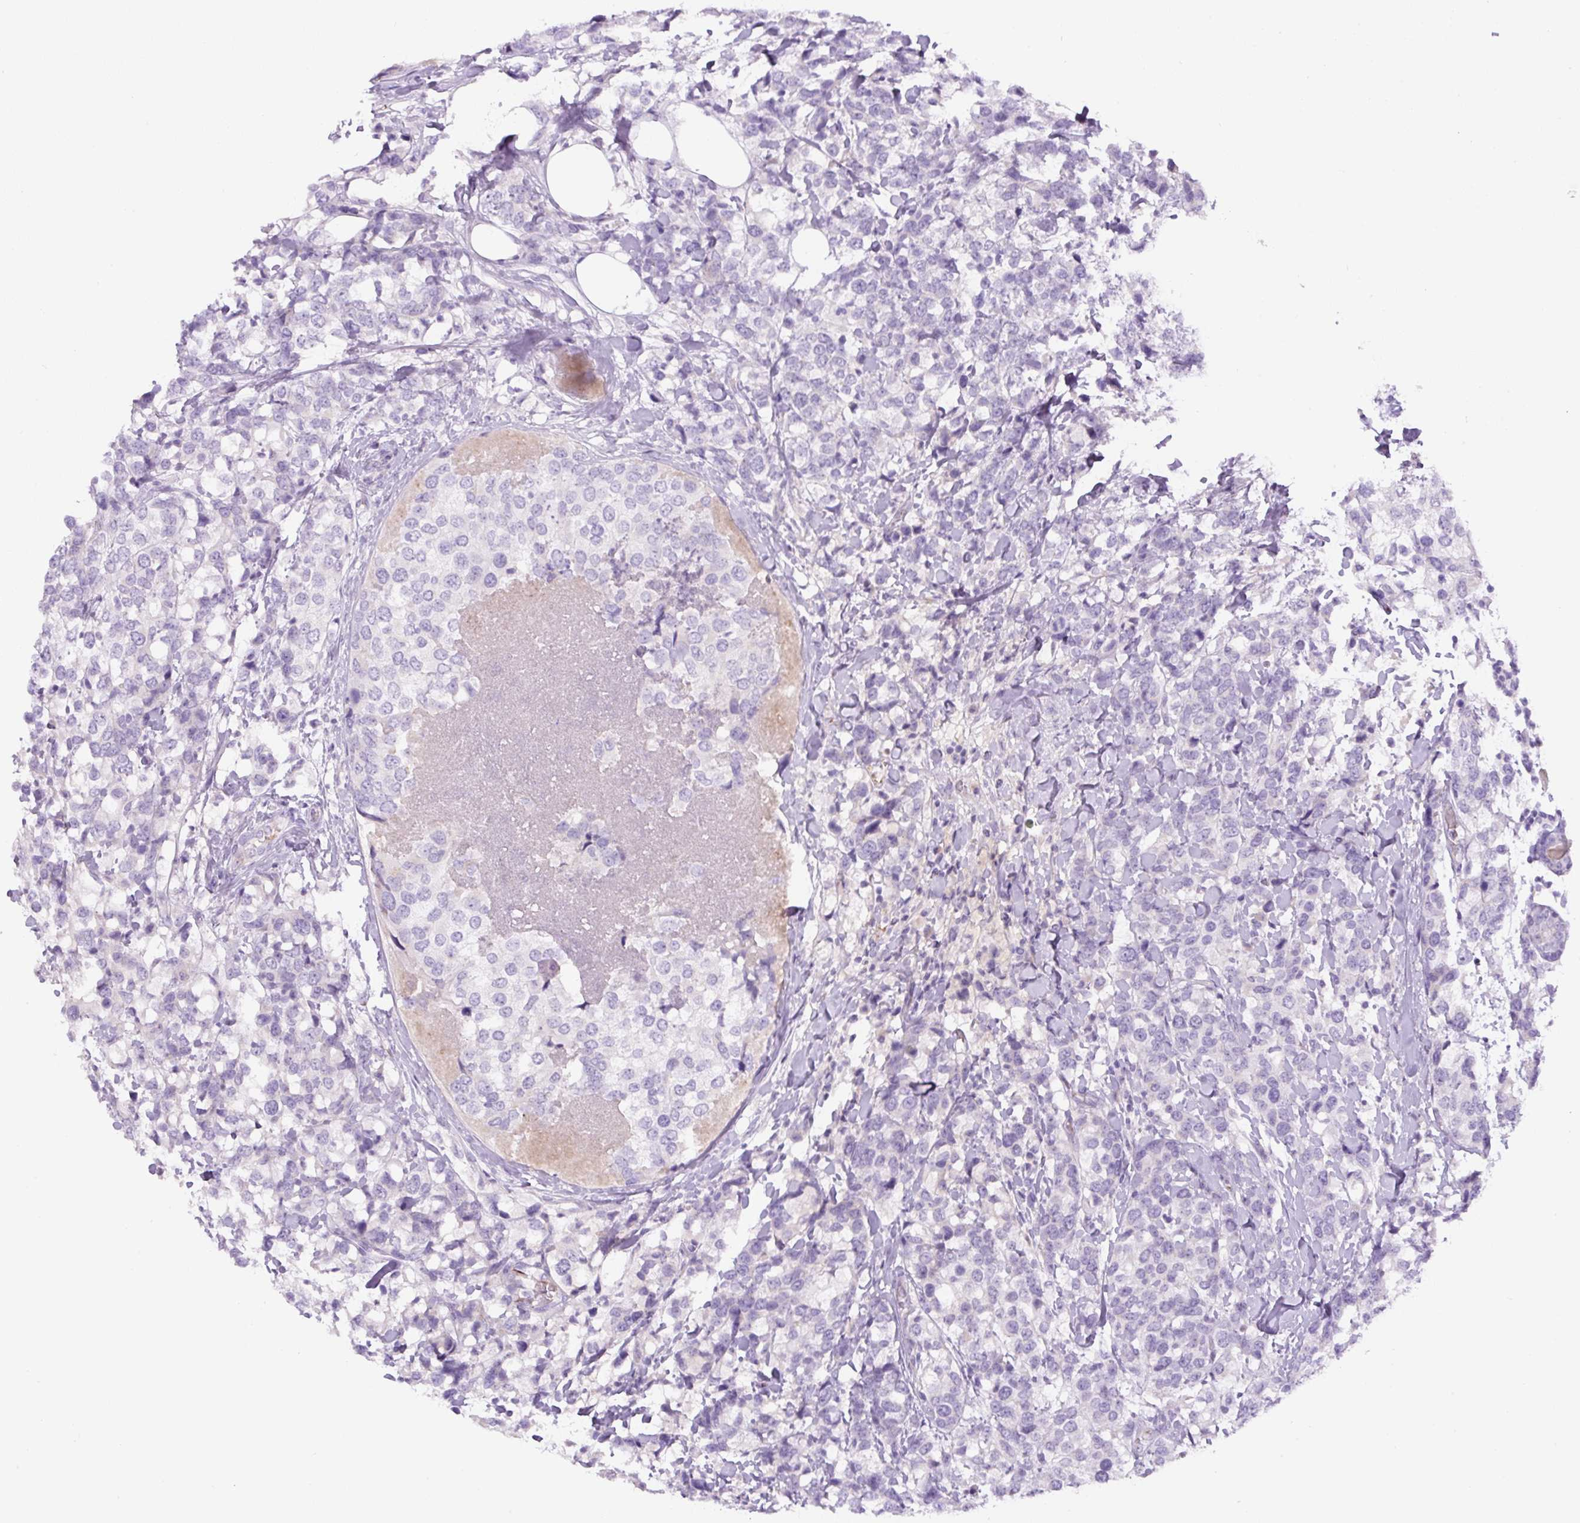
{"staining": {"intensity": "negative", "quantity": "none", "location": "none"}, "tissue": "breast cancer", "cell_type": "Tumor cells", "image_type": "cancer", "snomed": [{"axis": "morphology", "description": "Lobular carcinoma"}, {"axis": "topography", "description": "Breast"}], "caption": "Tumor cells are negative for brown protein staining in breast lobular carcinoma.", "gene": "RSPO4", "patient": {"sex": "female", "age": 59}}